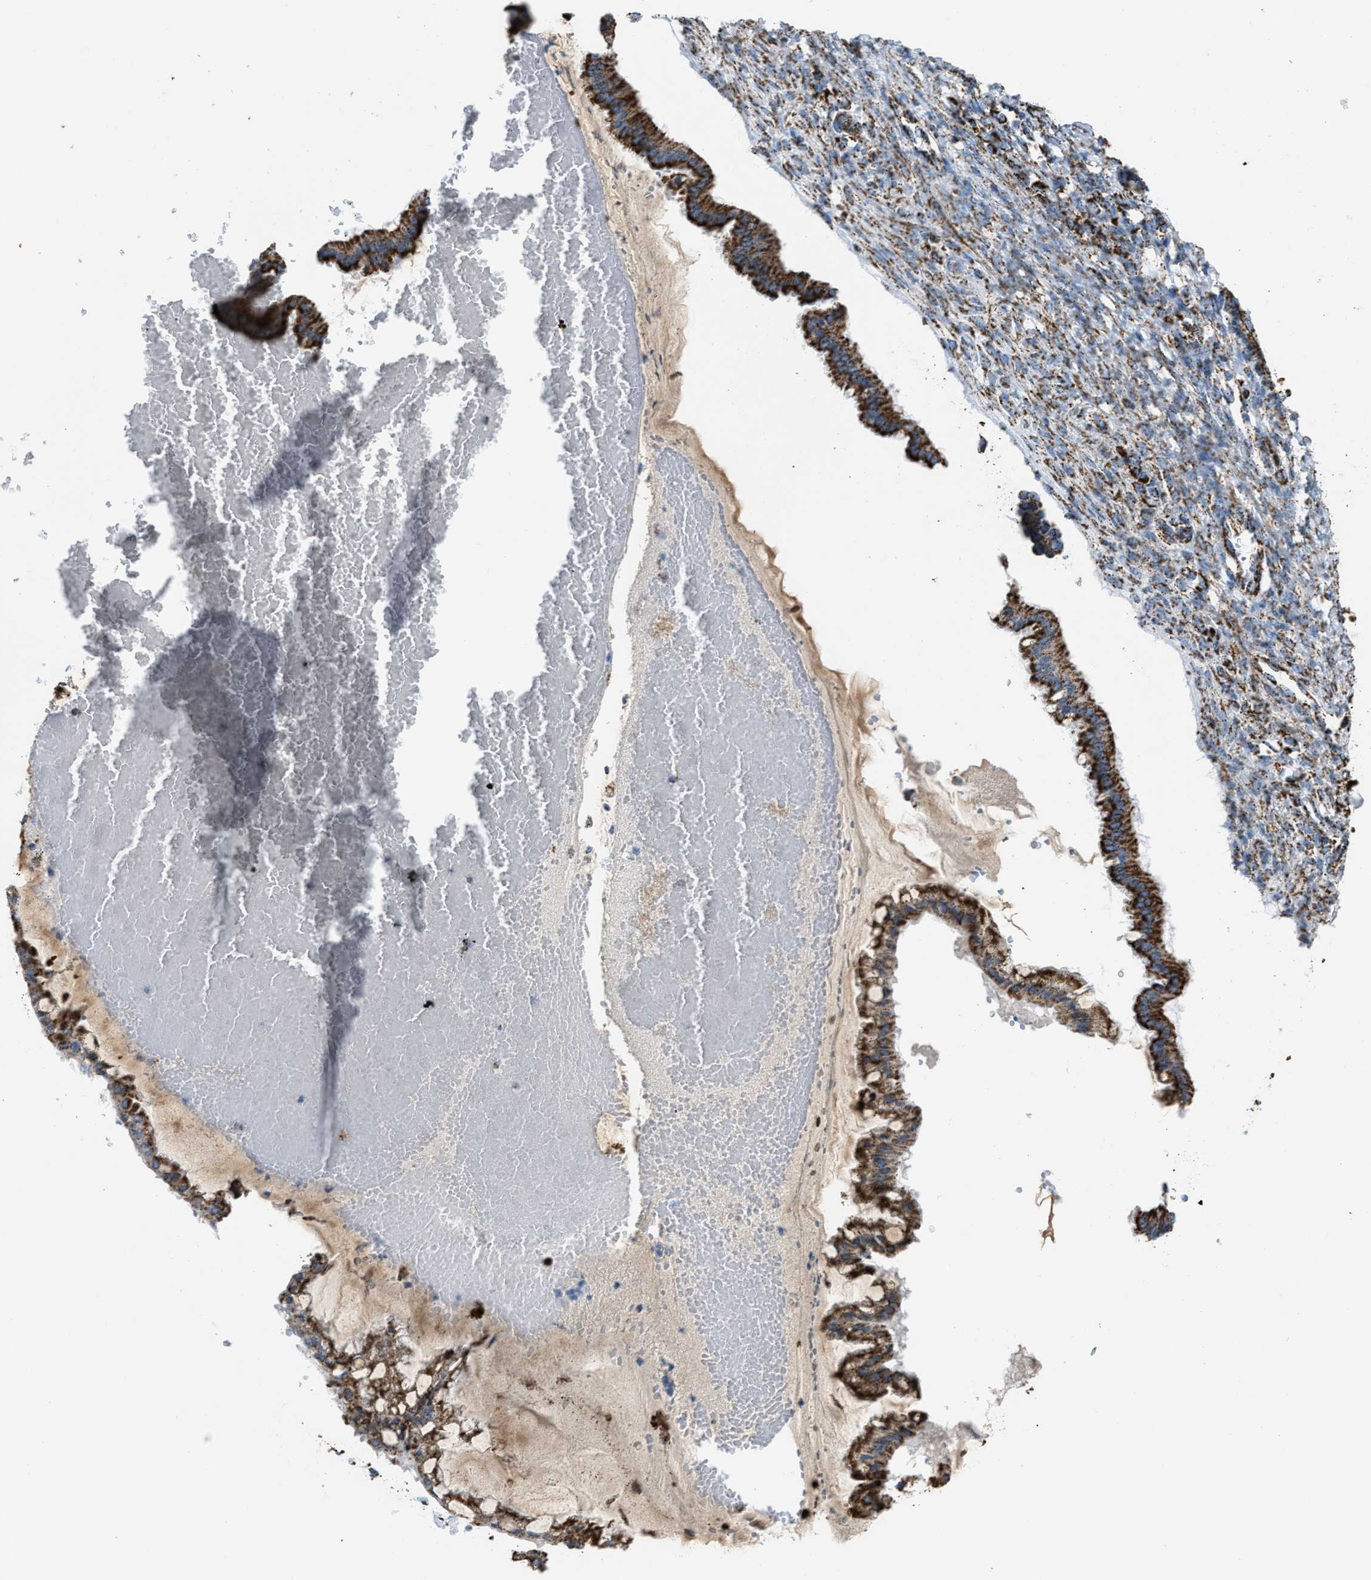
{"staining": {"intensity": "strong", "quantity": ">75%", "location": "cytoplasmic/membranous"}, "tissue": "ovarian cancer", "cell_type": "Tumor cells", "image_type": "cancer", "snomed": [{"axis": "morphology", "description": "Cystadenocarcinoma, mucinous, NOS"}, {"axis": "topography", "description": "Ovary"}], "caption": "Protein expression analysis of human ovarian cancer (mucinous cystadenocarcinoma) reveals strong cytoplasmic/membranous staining in about >75% of tumor cells. Nuclei are stained in blue.", "gene": "ETFB", "patient": {"sex": "female", "age": 73}}